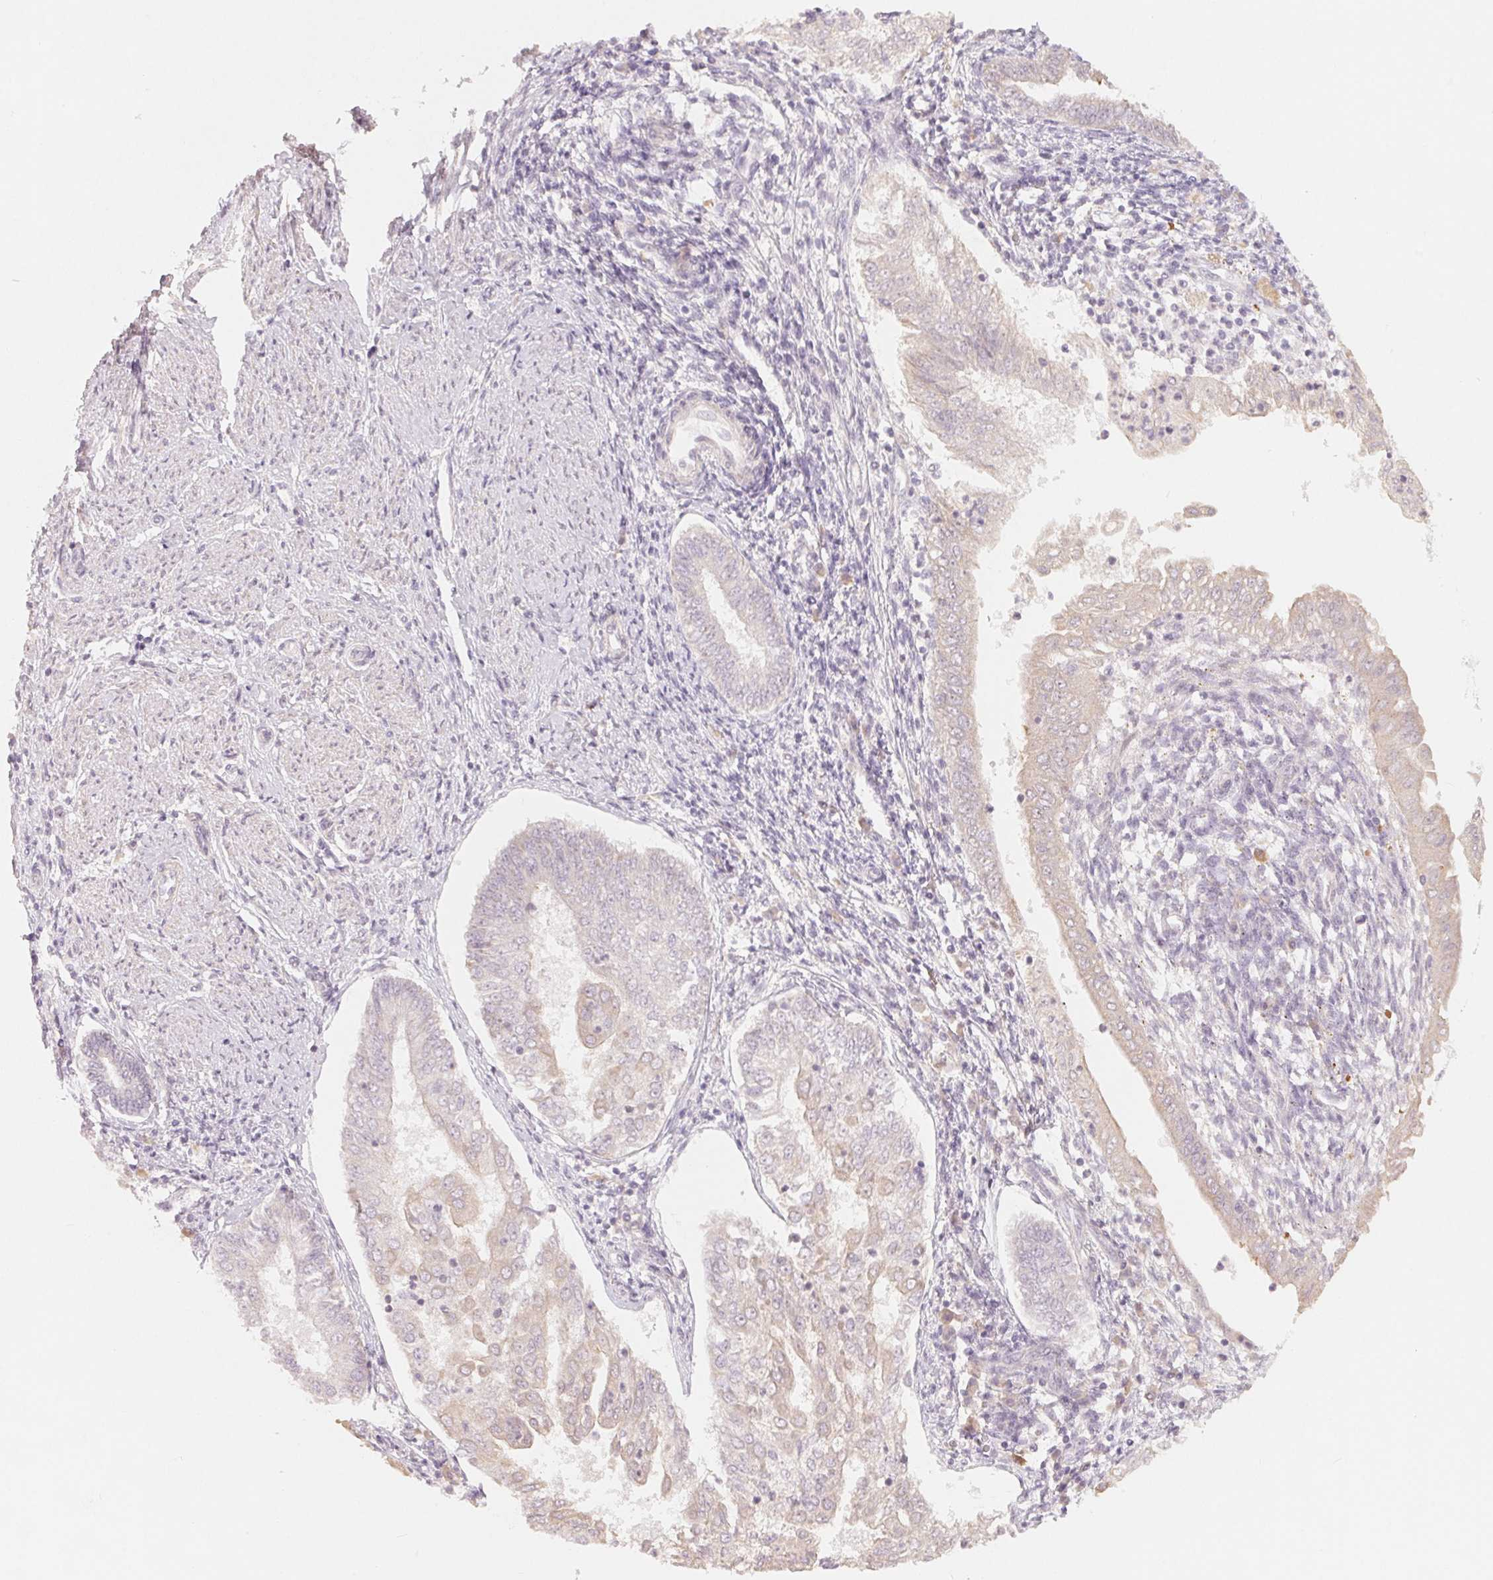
{"staining": {"intensity": "negative", "quantity": "none", "location": "none"}, "tissue": "endometrial cancer", "cell_type": "Tumor cells", "image_type": "cancer", "snomed": [{"axis": "morphology", "description": "Adenocarcinoma, NOS"}, {"axis": "topography", "description": "Endometrium"}], "caption": "The immunohistochemistry (IHC) photomicrograph has no significant staining in tumor cells of endometrial cancer (adenocarcinoma) tissue.", "gene": "DENND2C", "patient": {"sex": "female", "age": 68}}